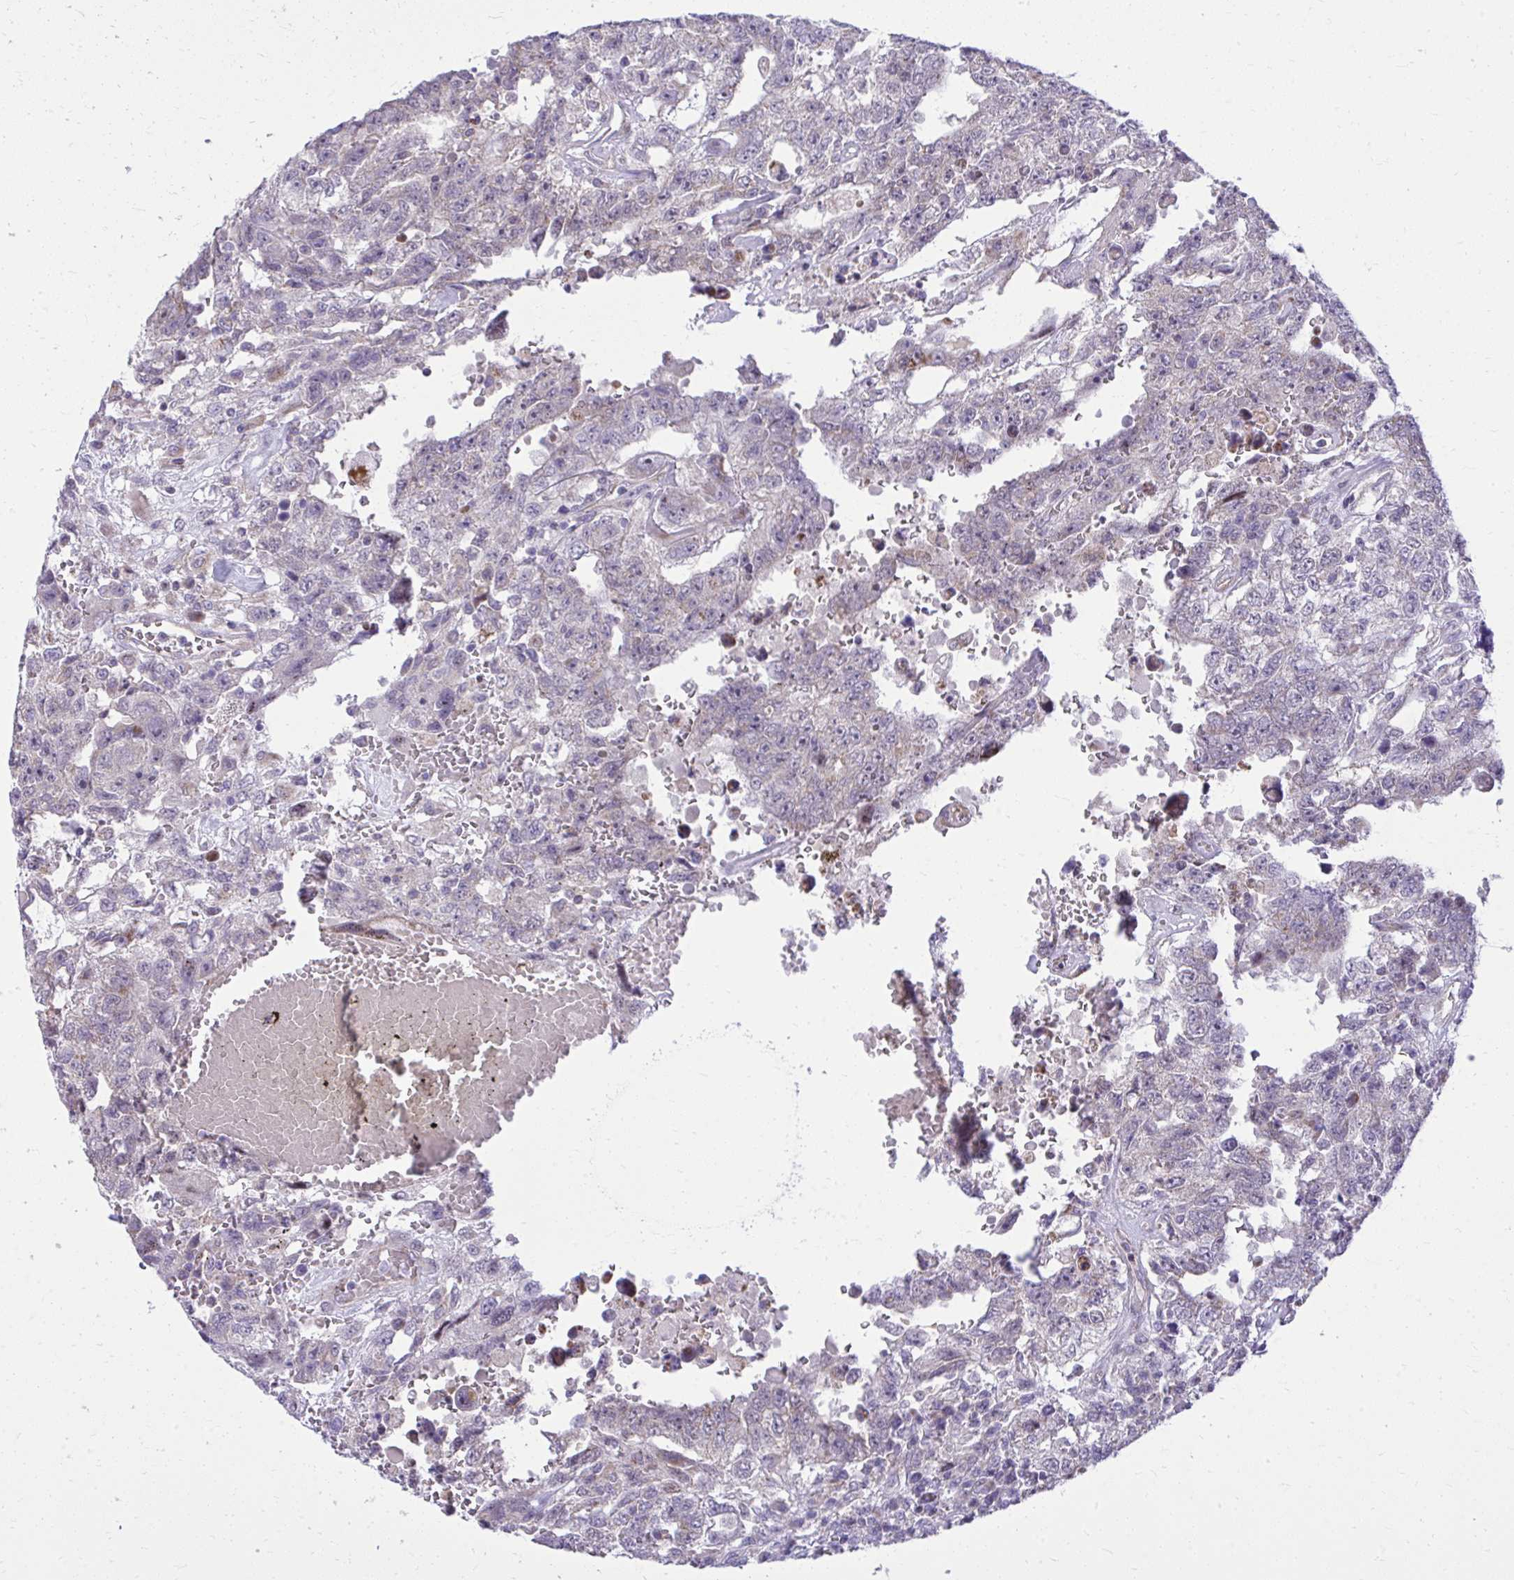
{"staining": {"intensity": "negative", "quantity": "none", "location": "none"}, "tissue": "testis cancer", "cell_type": "Tumor cells", "image_type": "cancer", "snomed": [{"axis": "morphology", "description": "Carcinoma, Embryonal, NOS"}, {"axis": "topography", "description": "Testis"}], "caption": "The micrograph displays no staining of tumor cells in embryonal carcinoma (testis).", "gene": "GPRIN3", "patient": {"sex": "male", "age": 26}}